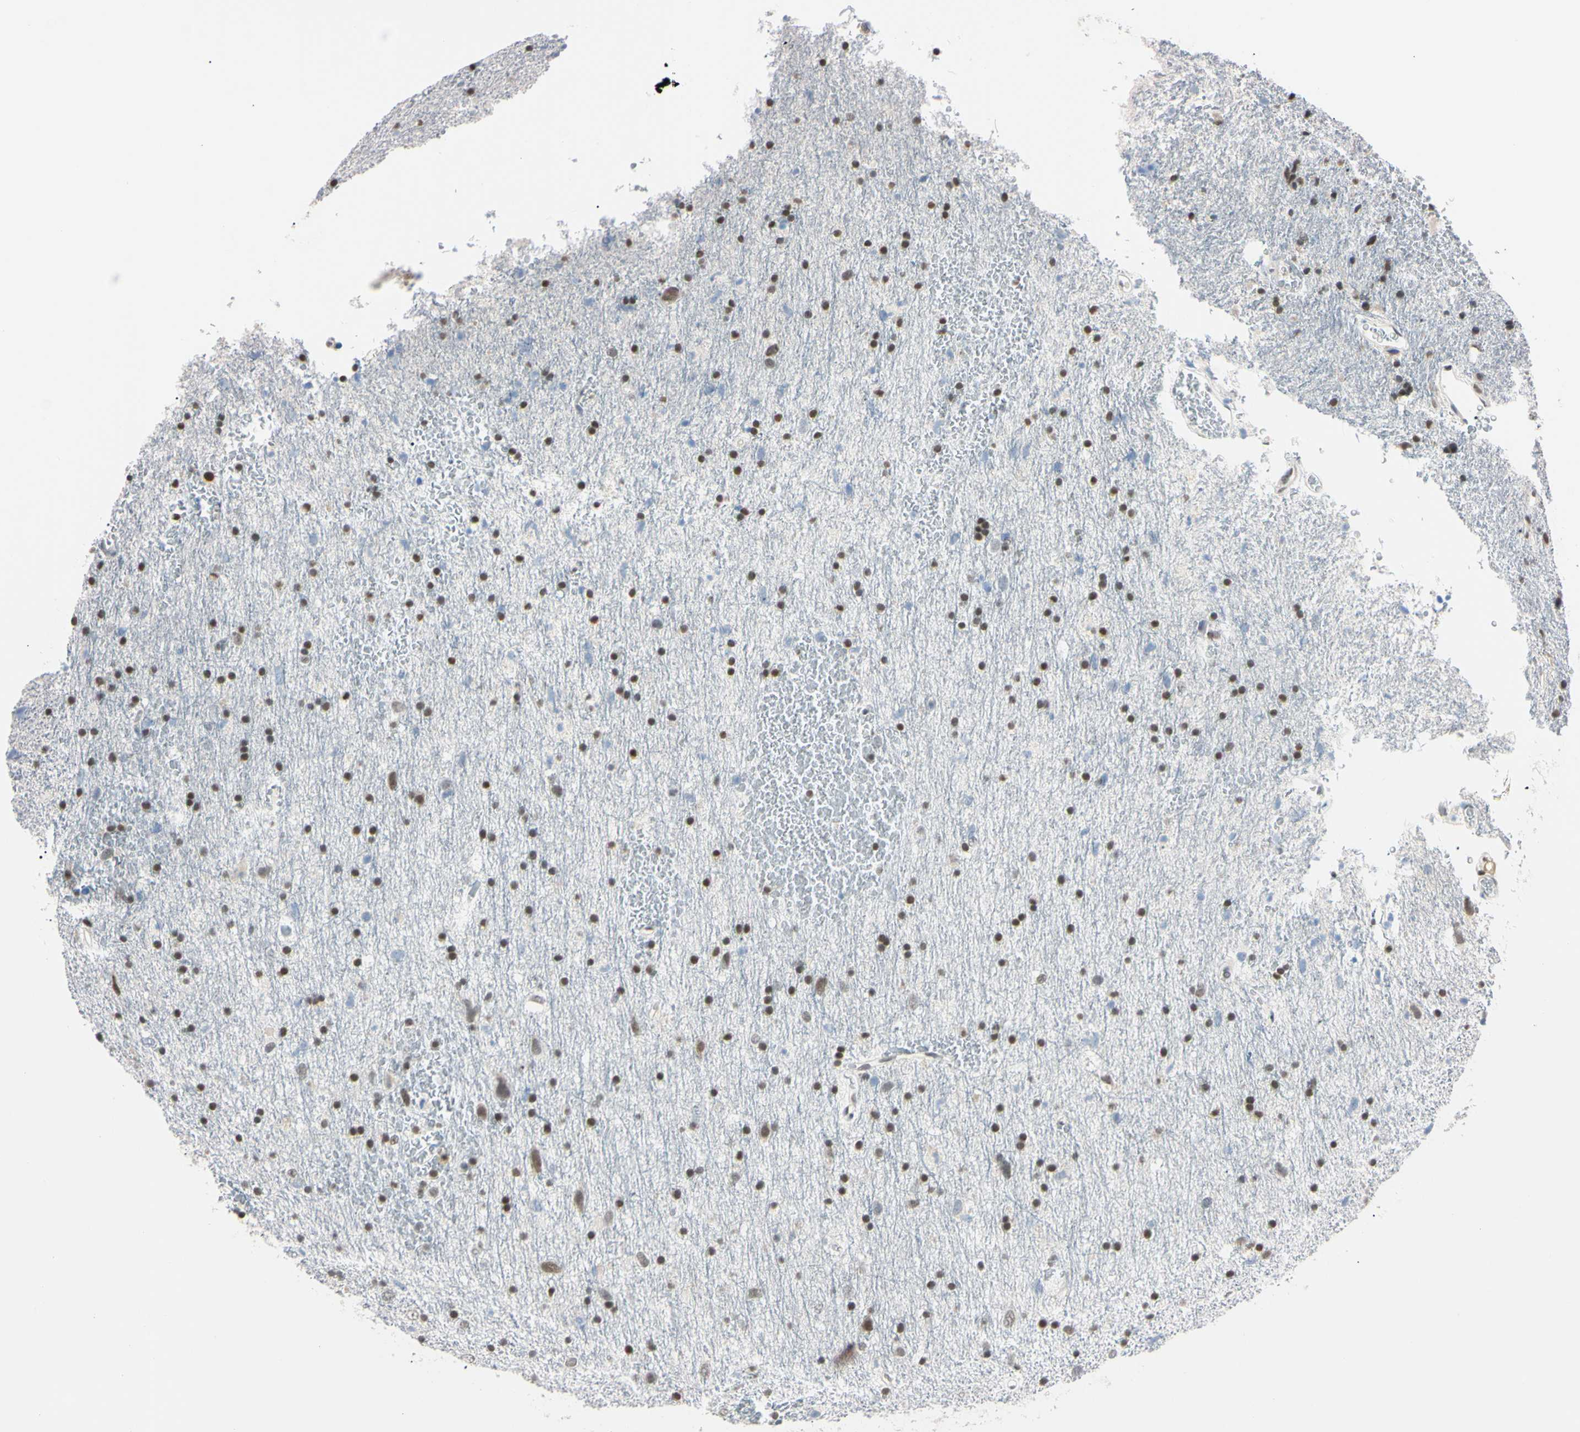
{"staining": {"intensity": "strong", "quantity": "25%-75%", "location": "nuclear"}, "tissue": "glioma", "cell_type": "Tumor cells", "image_type": "cancer", "snomed": [{"axis": "morphology", "description": "Glioma, malignant, Low grade"}, {"axis": "topography", "description": "Brain"}], "caption": "This is an image of IHC staining of malignant glioma (low-grade), which shows strong expression in the nuclear of tumor cells.", "gene": "C1orf174", "patient": {"sex": "male", "age": 77}}